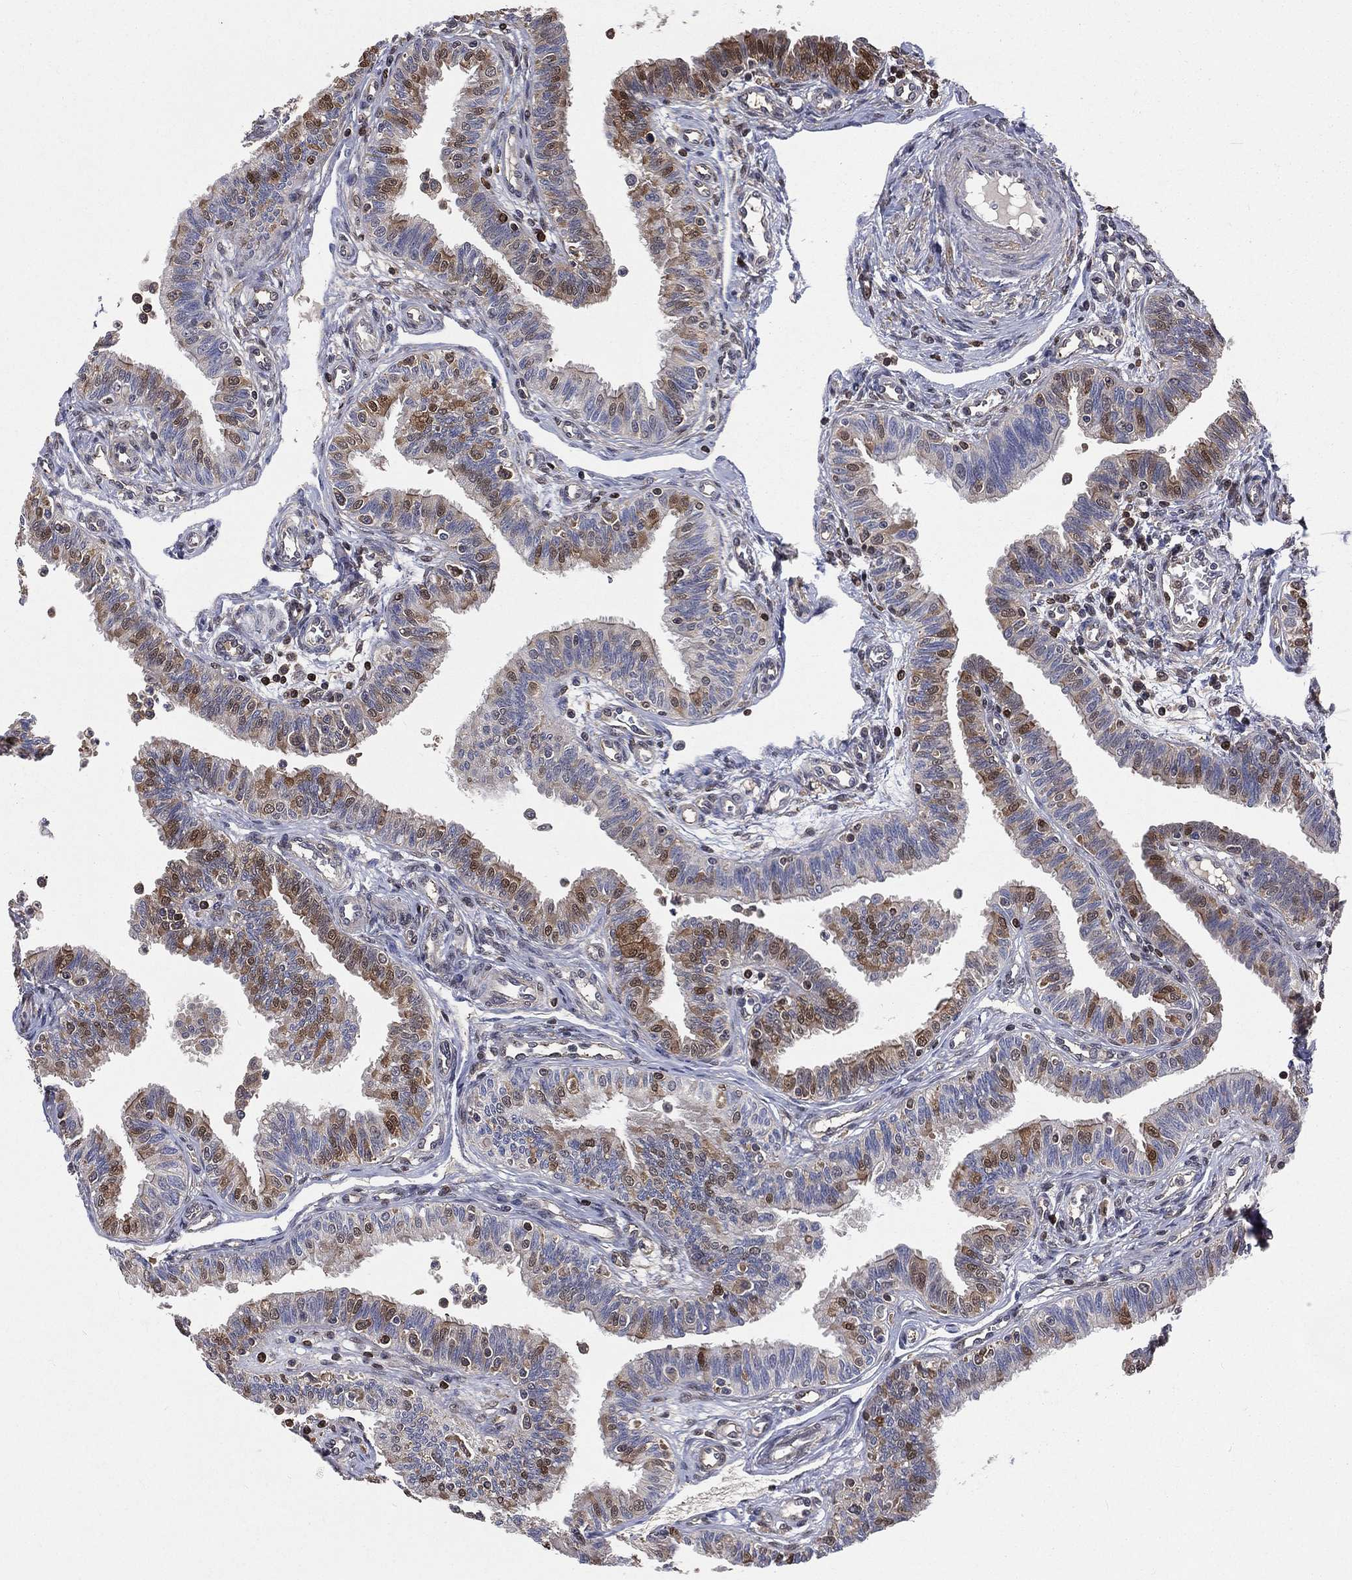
{"staining": {"intensity": "moderate", "quantity": "<25%", "location": "cytoplasmic/membranous,nuclear"}, "tissue": "fallopian tube", "cell_type": "Glandular cells", "image_type": "normal", "snomed": [{"axis": "morphology", "description": "Normal tissue, NOS"}, {"axis": "topography", "description": "Fallopian tube"}], "caption": "Immunohistochemical staining of unremarkable fallopian tube reveals moderate cytoplasmic/membranous,nuclear protein positivity in about <25% of glandular cells. Nuclei are stained in blue.", "gene": "TBC1D2", "patient": {"sex": "female", "age": 36}}